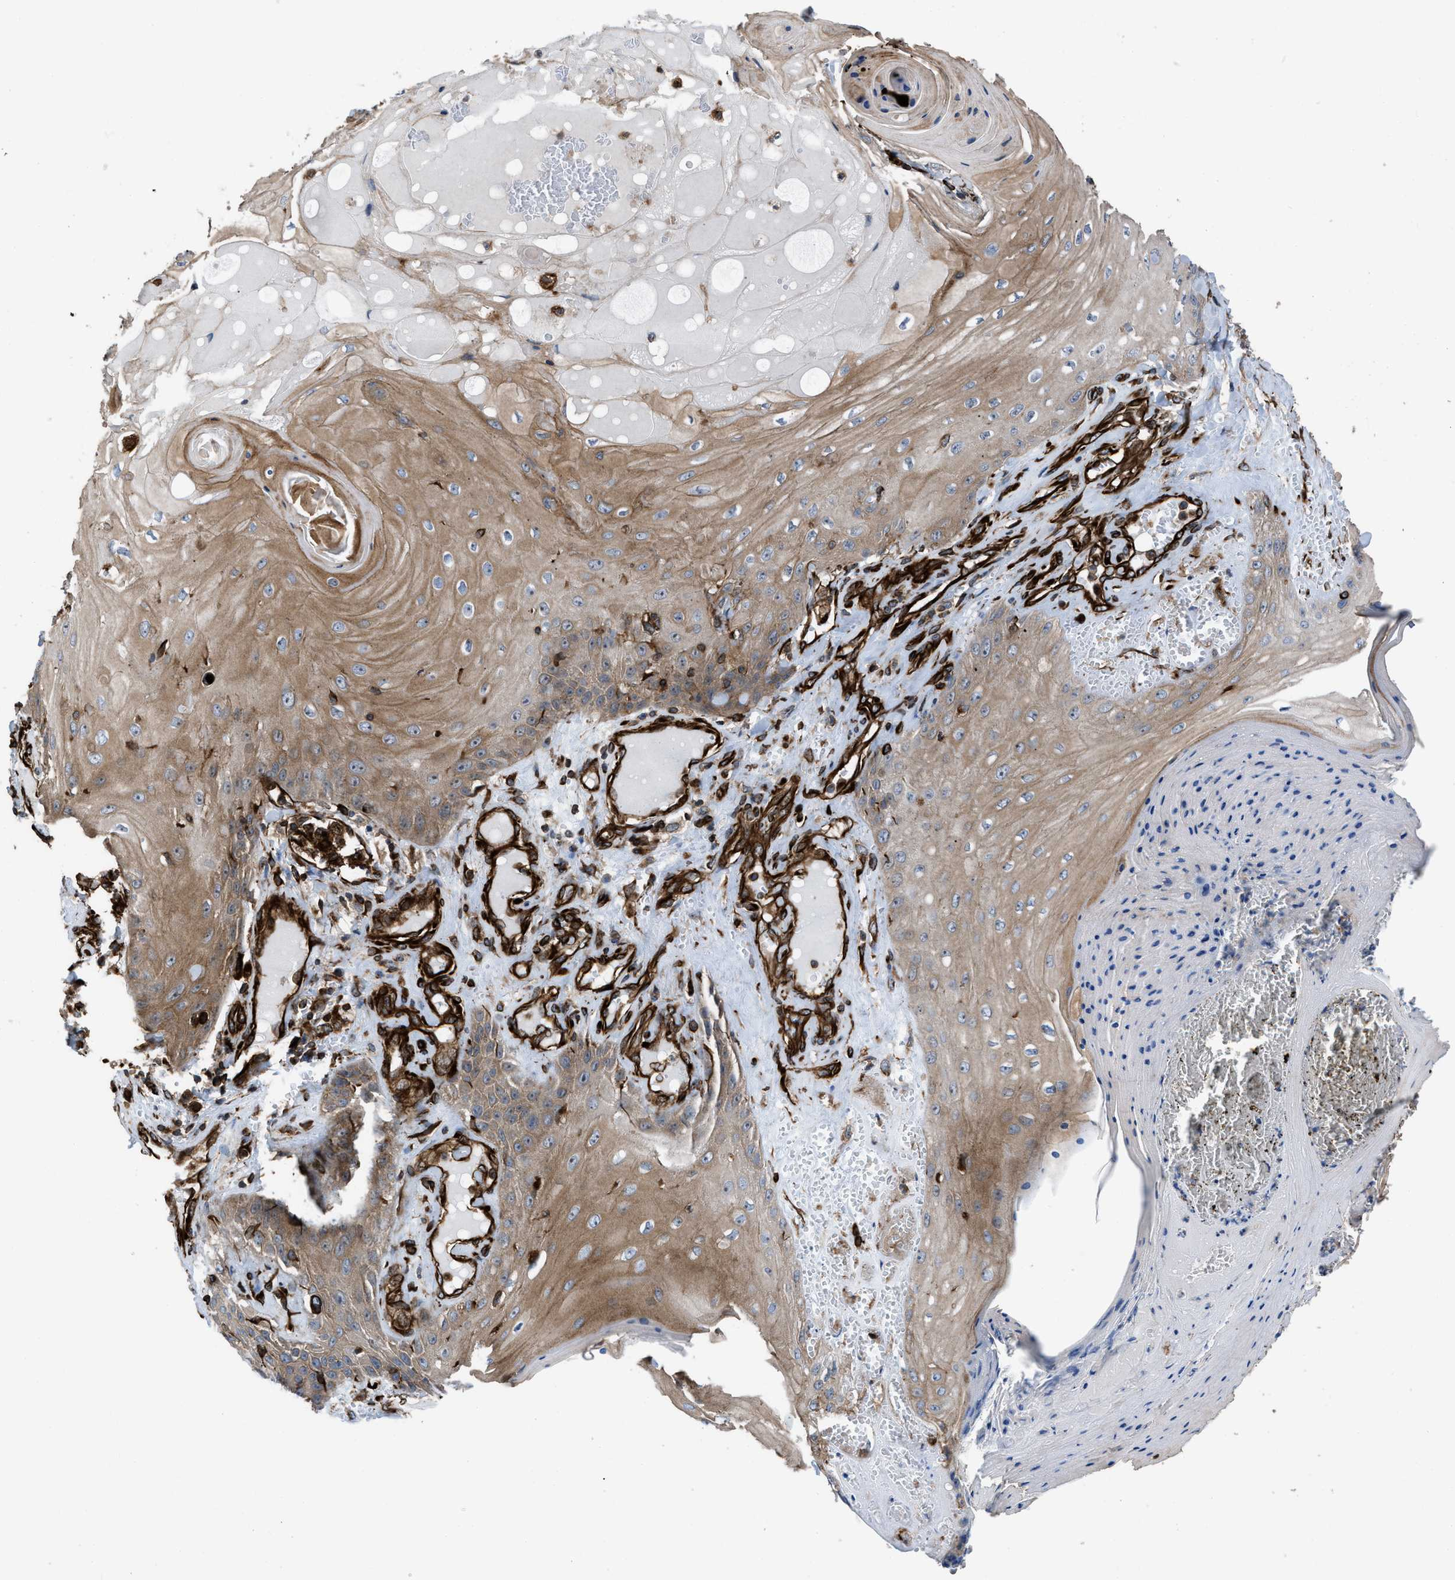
{"staining": {"intensity": "moderate", "quantity": ">75%", "location": "cytoplasmic/membranous"}, "tissue": "skin cancer", "cell_type": "Tumor cells", "image_type": "cancer", "snomed": [{"axis": "morphology", "description": "Squamous cell carcinoma, NOS"}, {"axis": "topography", "description": "Skin"}], "caption": "Immunohistochemical staining of human skin cancer demonstrates moderate cytoplasmic/membranous protein staining in about >75% of tumor cells.", "gene": "PTPRE", "patient": {"sex": "male", "age": 74}}